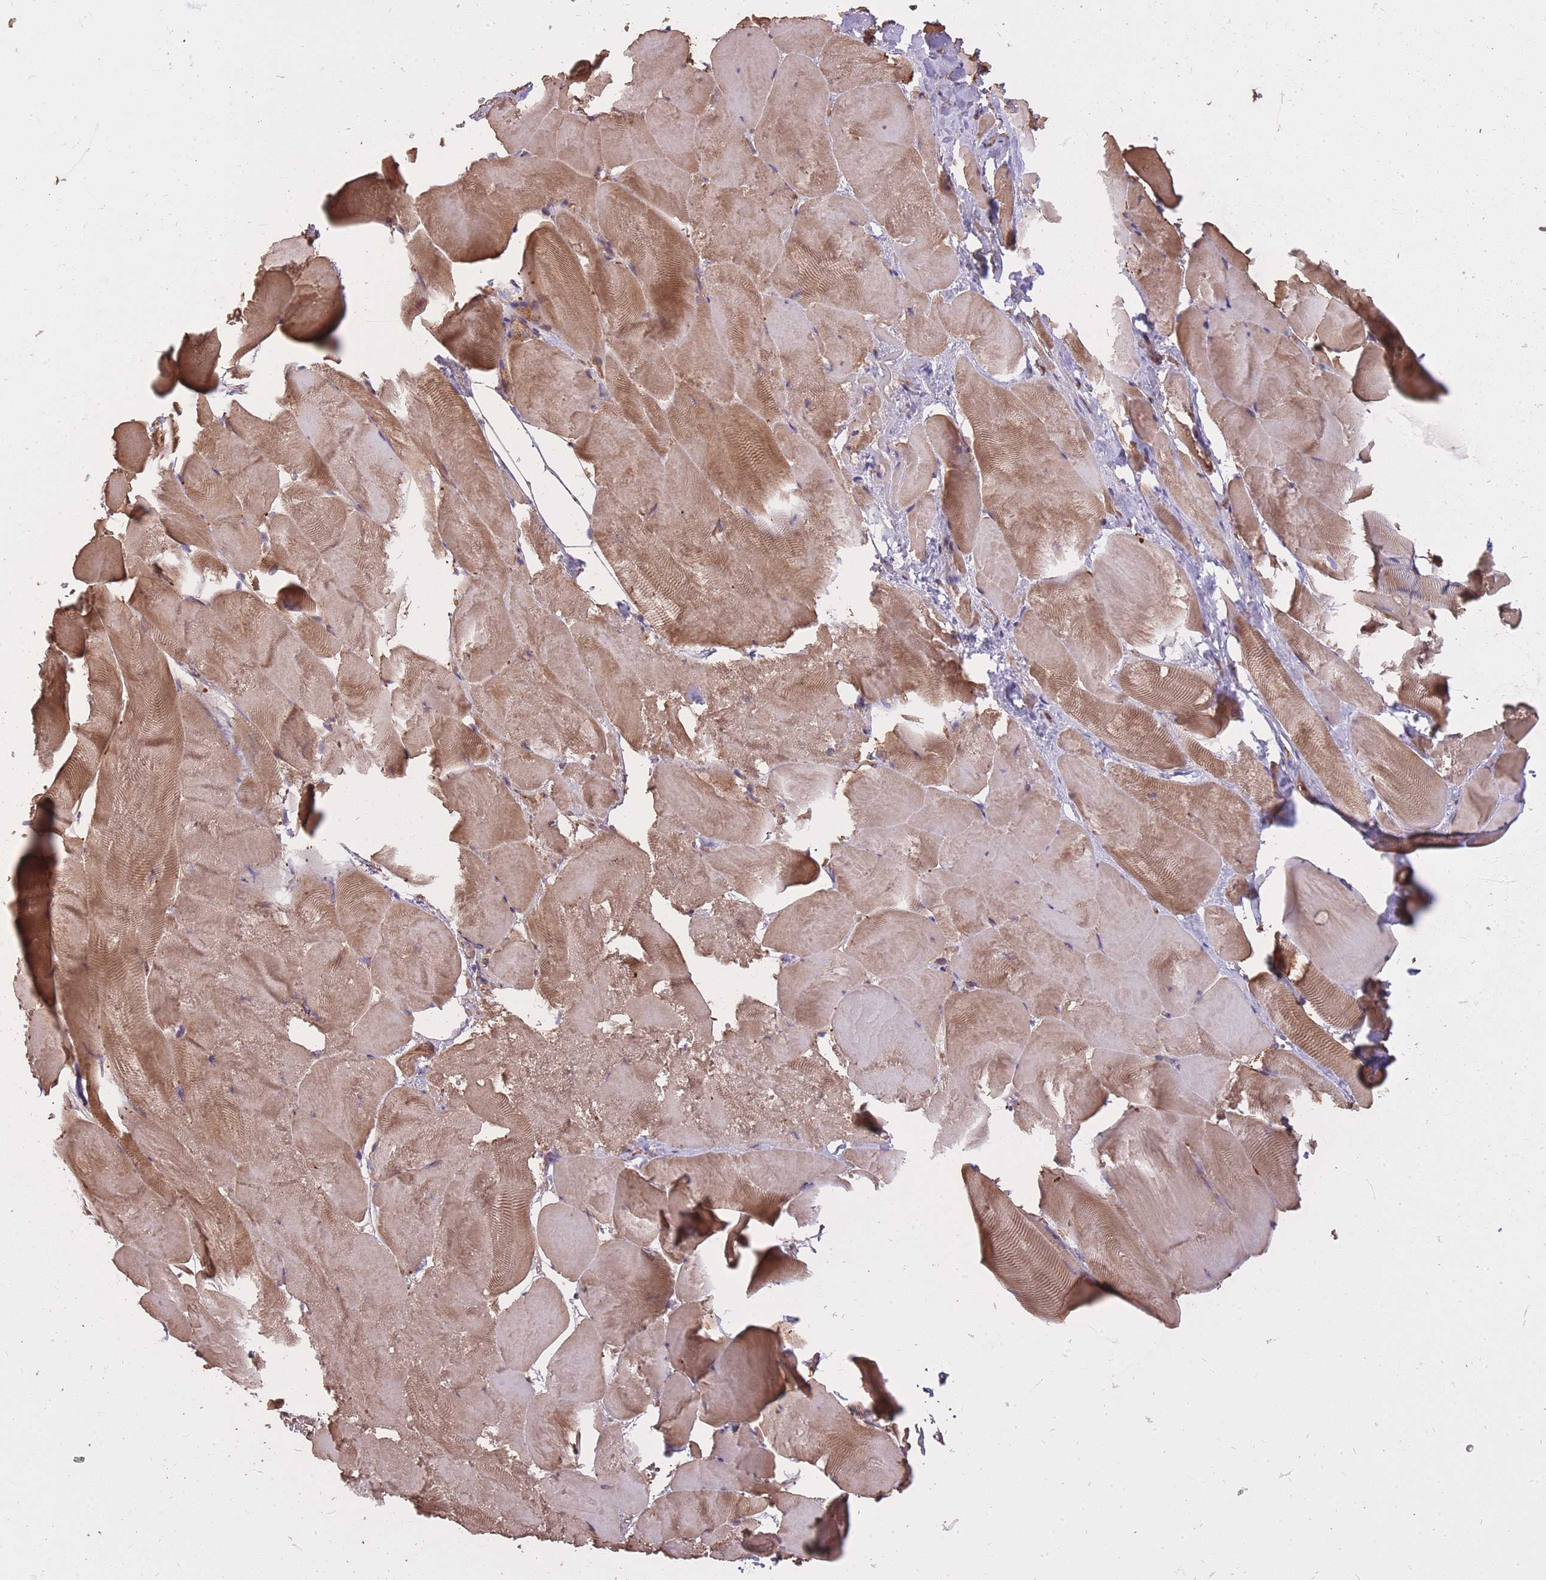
{"staining": {"intensity": "moderate", "quantity": "25%-75%", "location": "cytoplasmic/membranous"}, "tissue": "skeletal muscle", "cell_type": "Myocytes", "image_type": "normal", "snomed": [{"axis": "morphology", "description": "Normal tissue, NOS"}, {"axis": "topography", "description": "Skeletal muscle"}], "caption": "A histopathology image of human skeletal muscle stained for a protein exhibits moderate cytoplasmic/membranous brown staining in myocytes. The staining was performed using DAB (3,3'-diaminobenzidine), with brown indicating positive protein expression. Nuclei are stained blue with hematoxylin.", "gene": "ARMH3", "patient": {"sex": "female", "age": 64}}